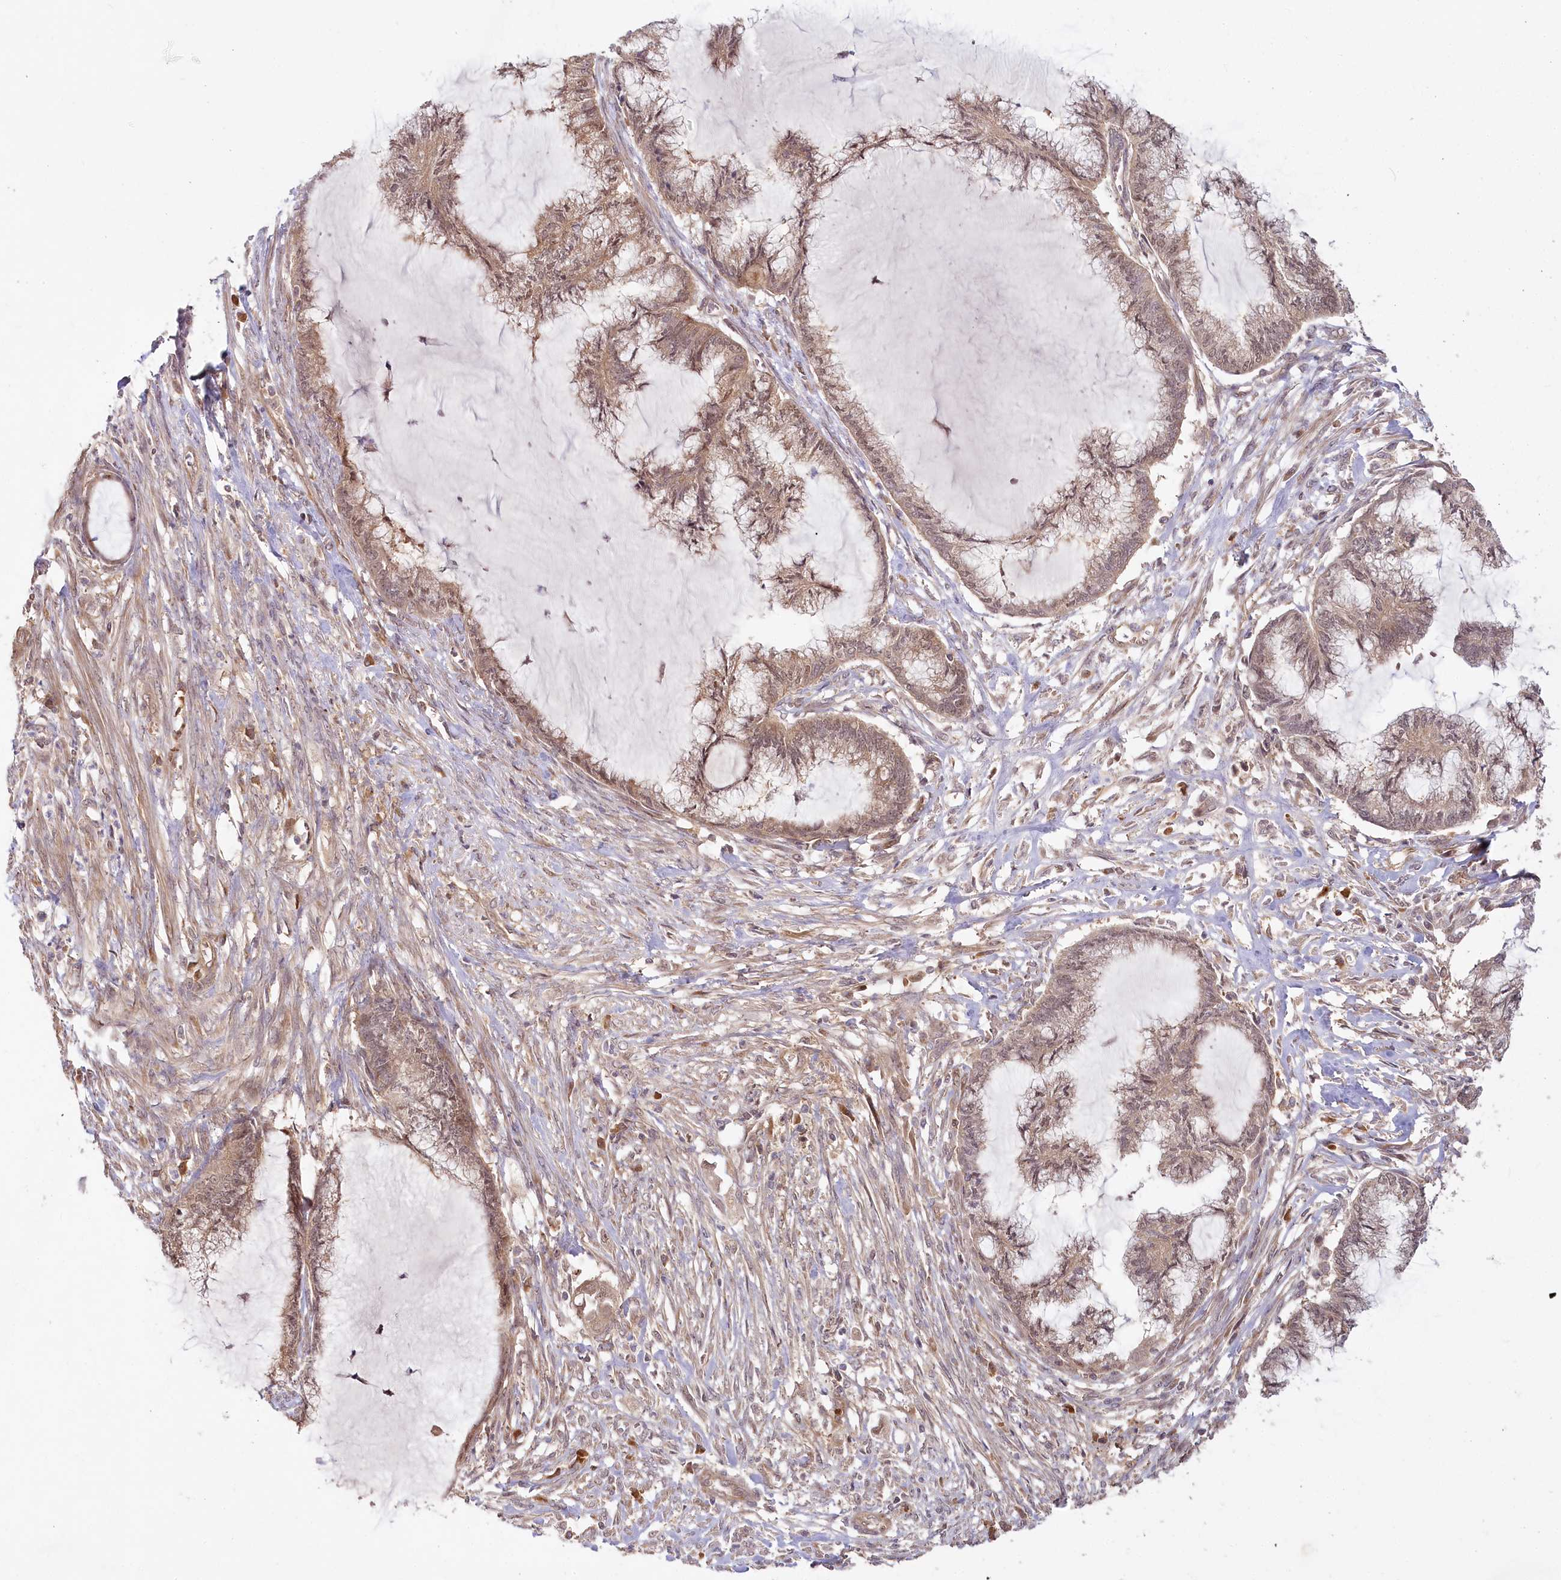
{"staining": {"intensity": "moderate", "quantity": ">75%", "location": "cytoplasmic/membranous"}, "tissue": "endometrial cancer", "cell_type": "Tumor cells", "image_type": "cancer", "snomed": [{"axis": "morphology", "description": "Adenocarcinoma, NOS"}, {"axis": "topography", "description": "Endometrium"}], "caption": "The image shows immunohistochemical staining of endometrial cancer. There is moderate cytoplasmic/membranous positivity is seen in approximately >75% of tumor cells.", "gene": "CEP70", "patient": {"sex": "female", "age": 86}}